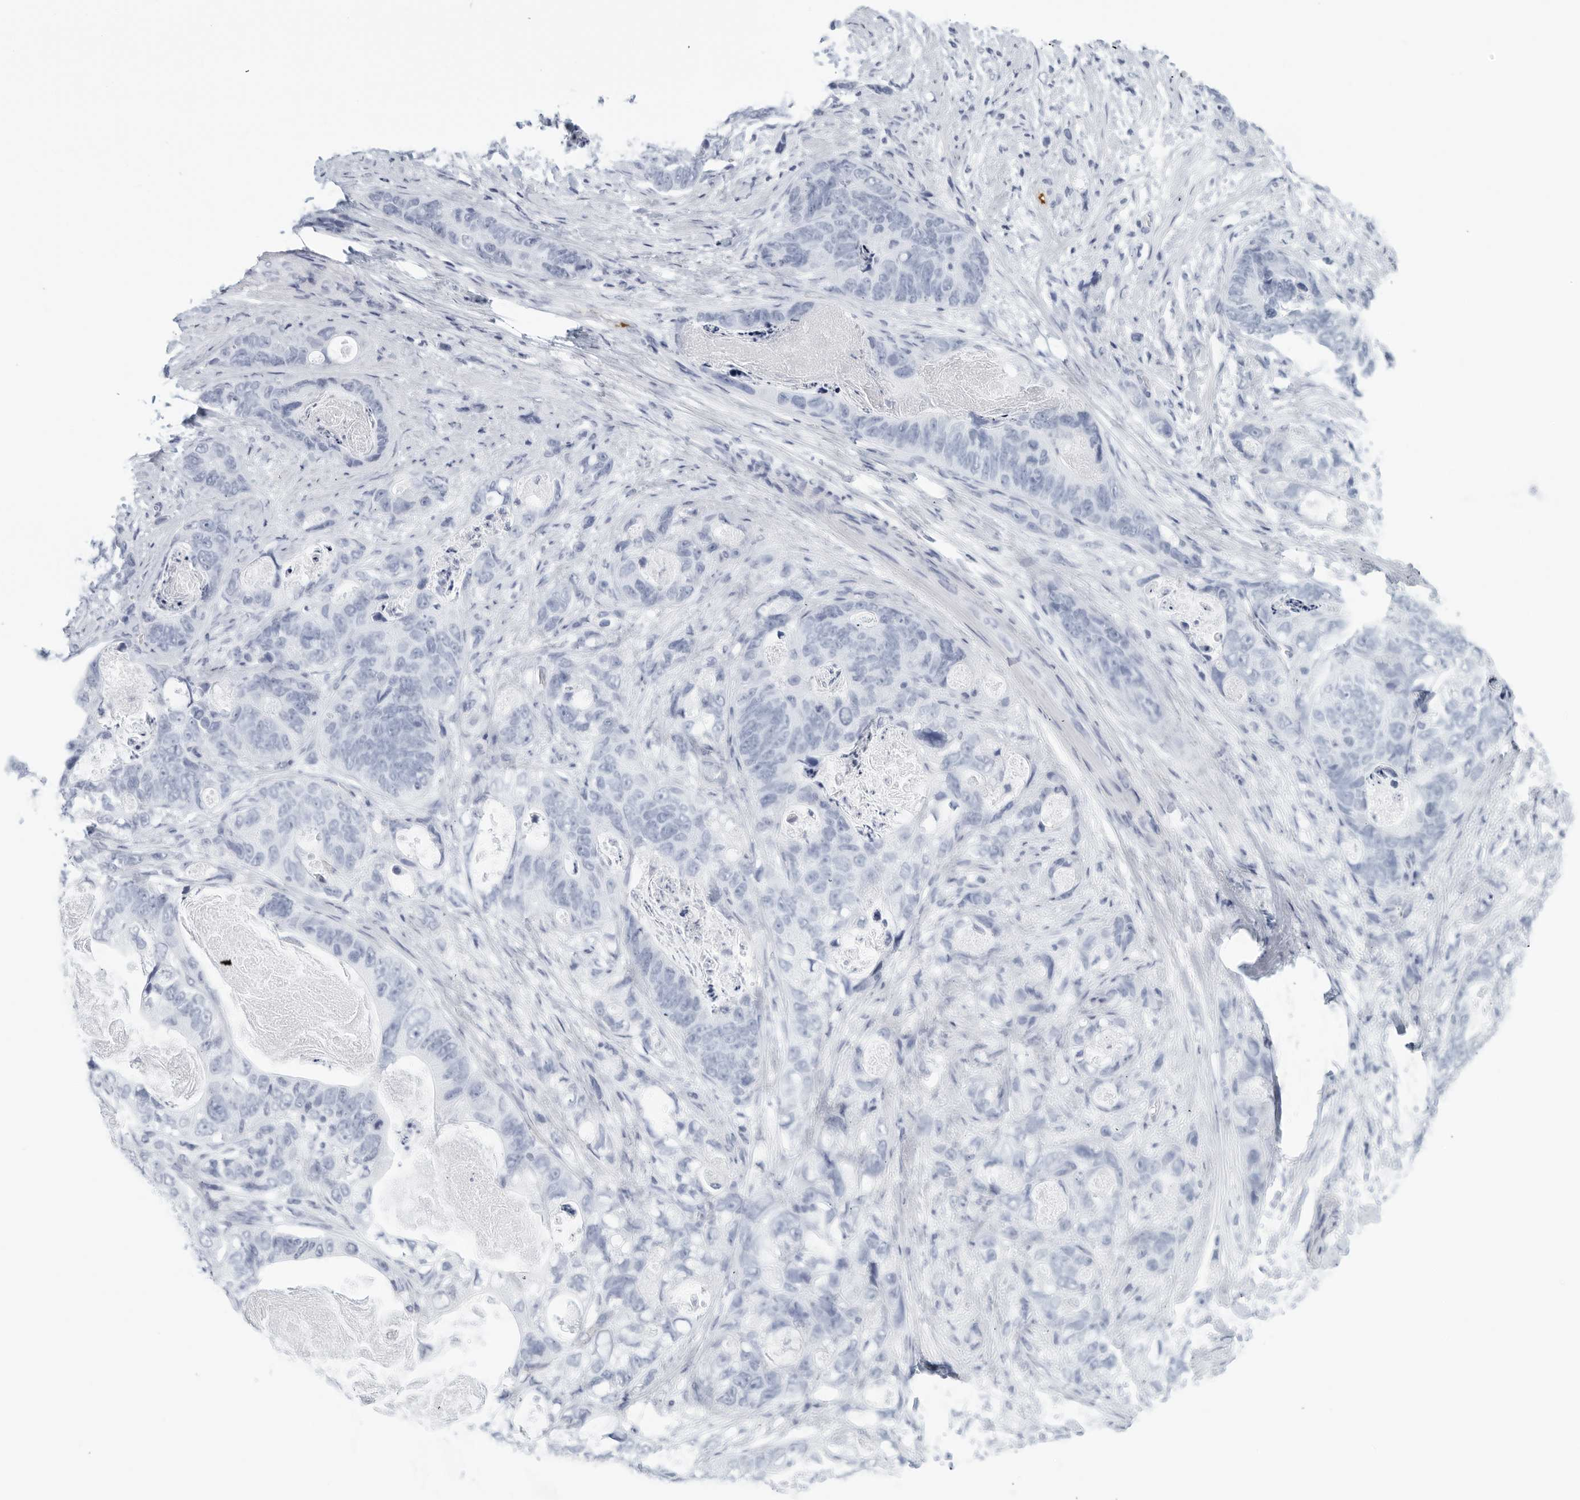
{"staining": {"intensity": "negative", "quantity": "none", "location": "none"}, "tissue": "stomach cancer", "cell_type": "Tumor cells", "image_type": "cancer", "snomed": [{"axis": "morphology", "description": "Normal tissue, NOS"}, {"axis": "morphology", "description": "Adenocarcinoma, NOS"}, {"axis": "topography", "description": "Stomach"}], "caption": "IHC of human stomach cancer exhibits no expression in tumor cells.", "gene": "FGG", "patient": {"sex": "female", "age": 89}}